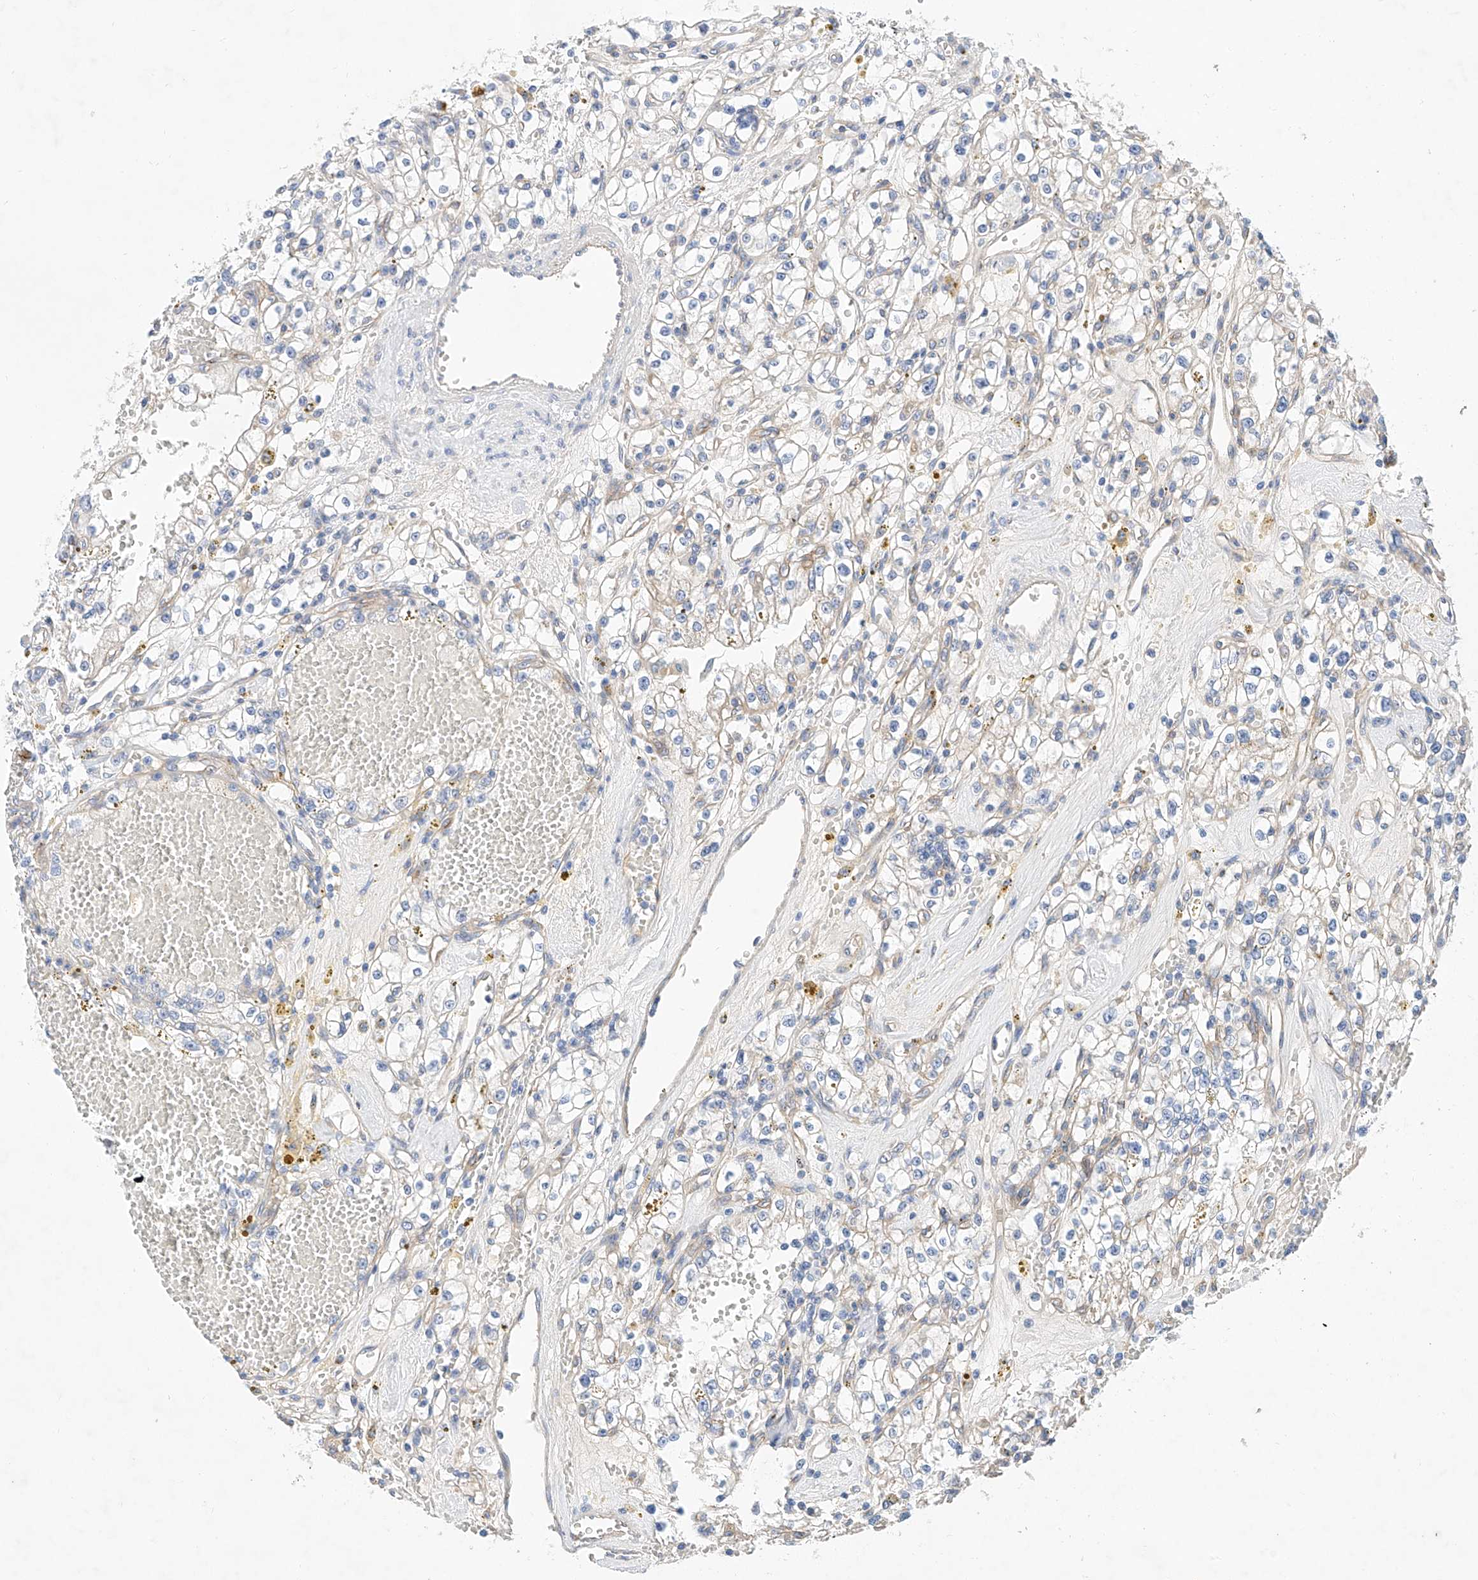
{"staining": {"intensity": "weak", "quantity": "<25%", "location": "cytoplasmic/membranous"}, "tissue": "renal cancer", "cell_type": "Tumor cells", "image_type": "cancer", "snomed": [{"axis": "morphology", "description": "Adenocarcinoma, NOS"}, {"axis": "topography", "description": "Kidney"}], "caption": "IHC of human renal adenocarcinoma exhibits no staining in tumor cells. (DAB (3,3'-diaminobenzidine) immunohistochemistry with hematoxylin counter stain).", "gene": "SBSPON", "patient": {"sex": "male", "age": 56}}